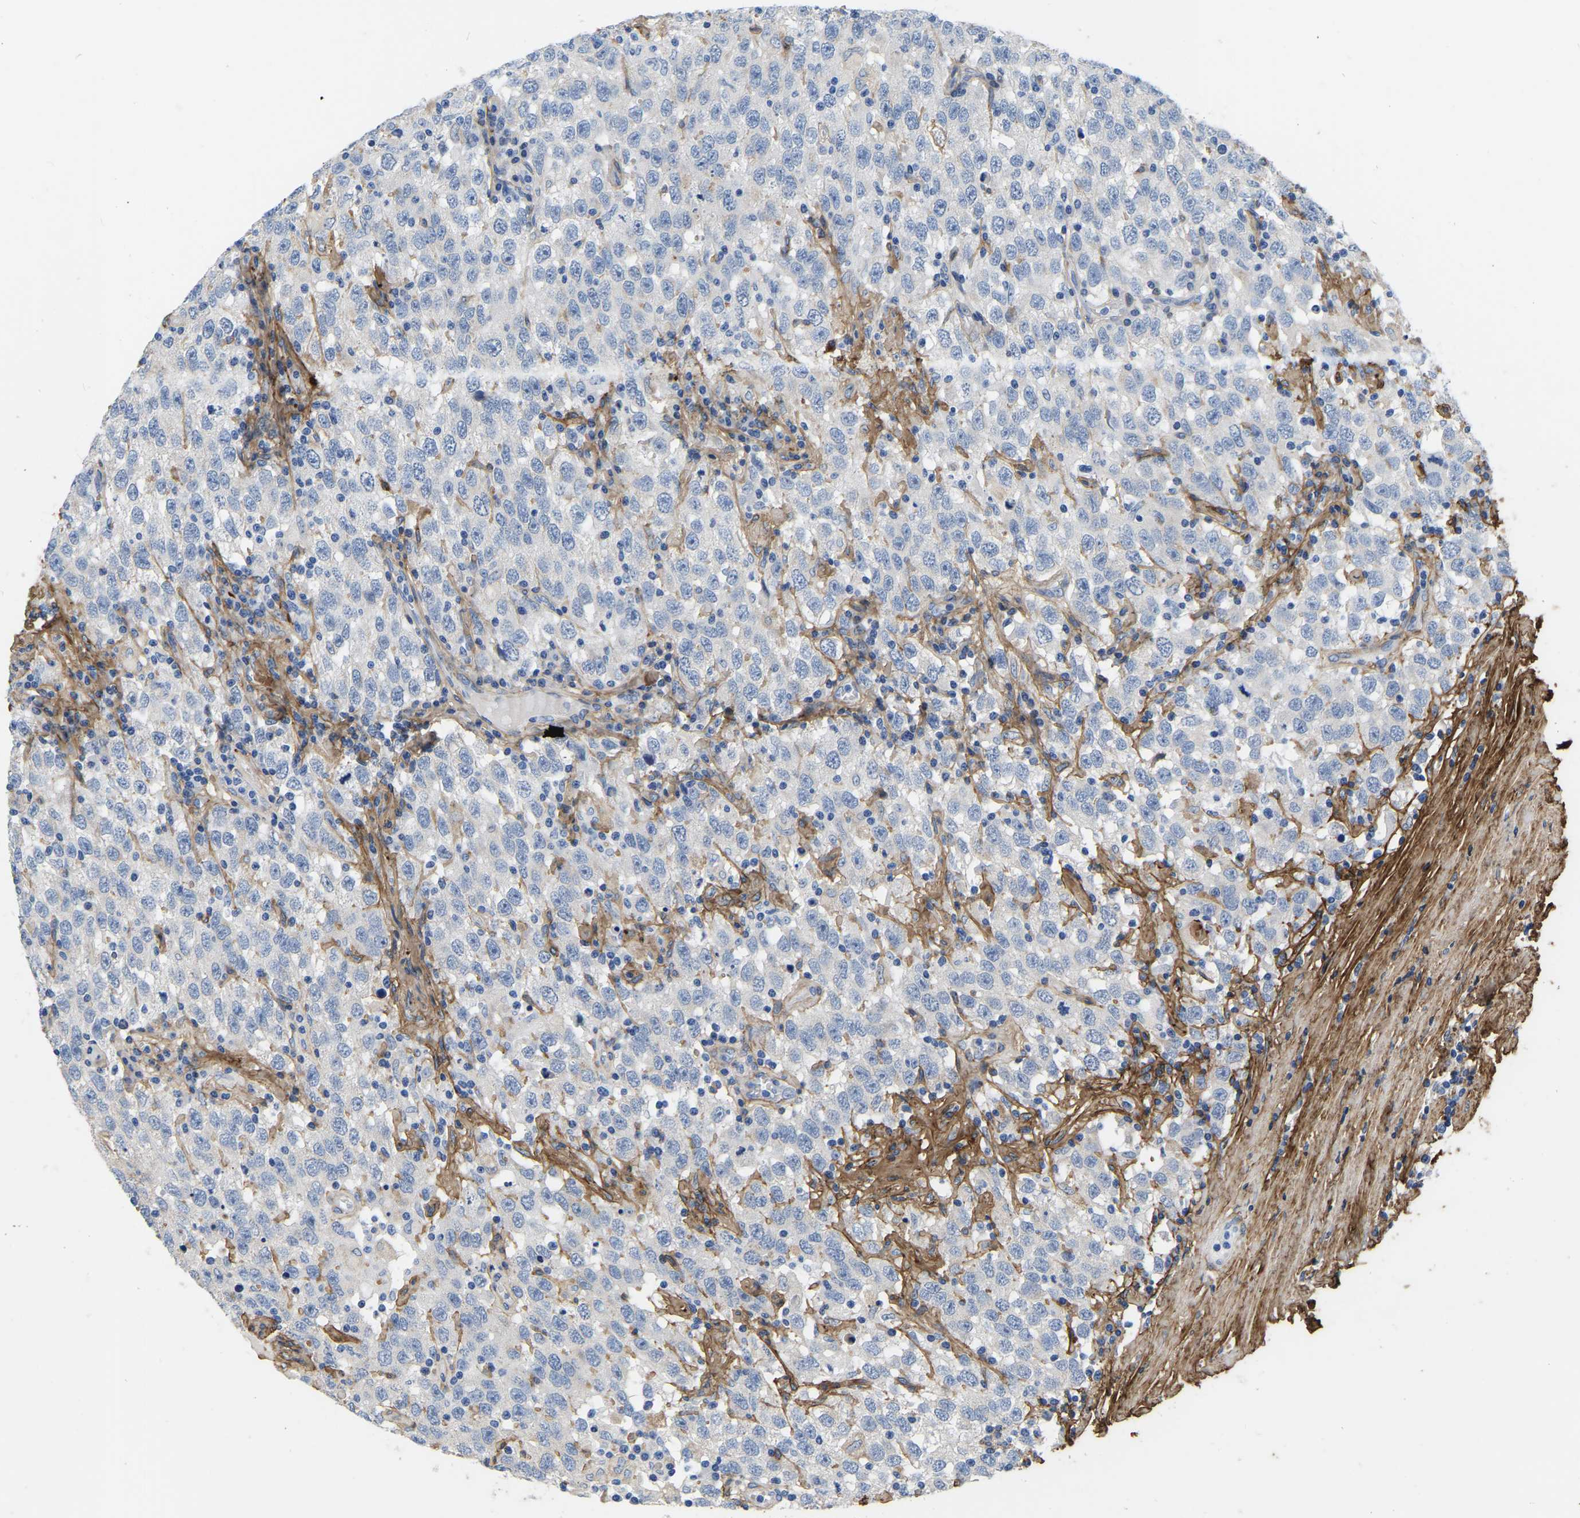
{"staining": {"intensity": "negative", "quantity": "none", "location": "none"}, "tissue": "testis cancer", "cell_type": "Tumor cells", "image_type": "cancer", "snomed": [{"axis": "morphology", "description": "Seminoma, NOS"}, {"axis": "topography", "description": "Testis"}], "caption": "Immunohistochemistry photomicrograph of testis seminoma stained for a protein (brown), which displays no expression in tumor cells.", "gene": "COL6A1", "patient": {"sex": "male", "age": 41}}